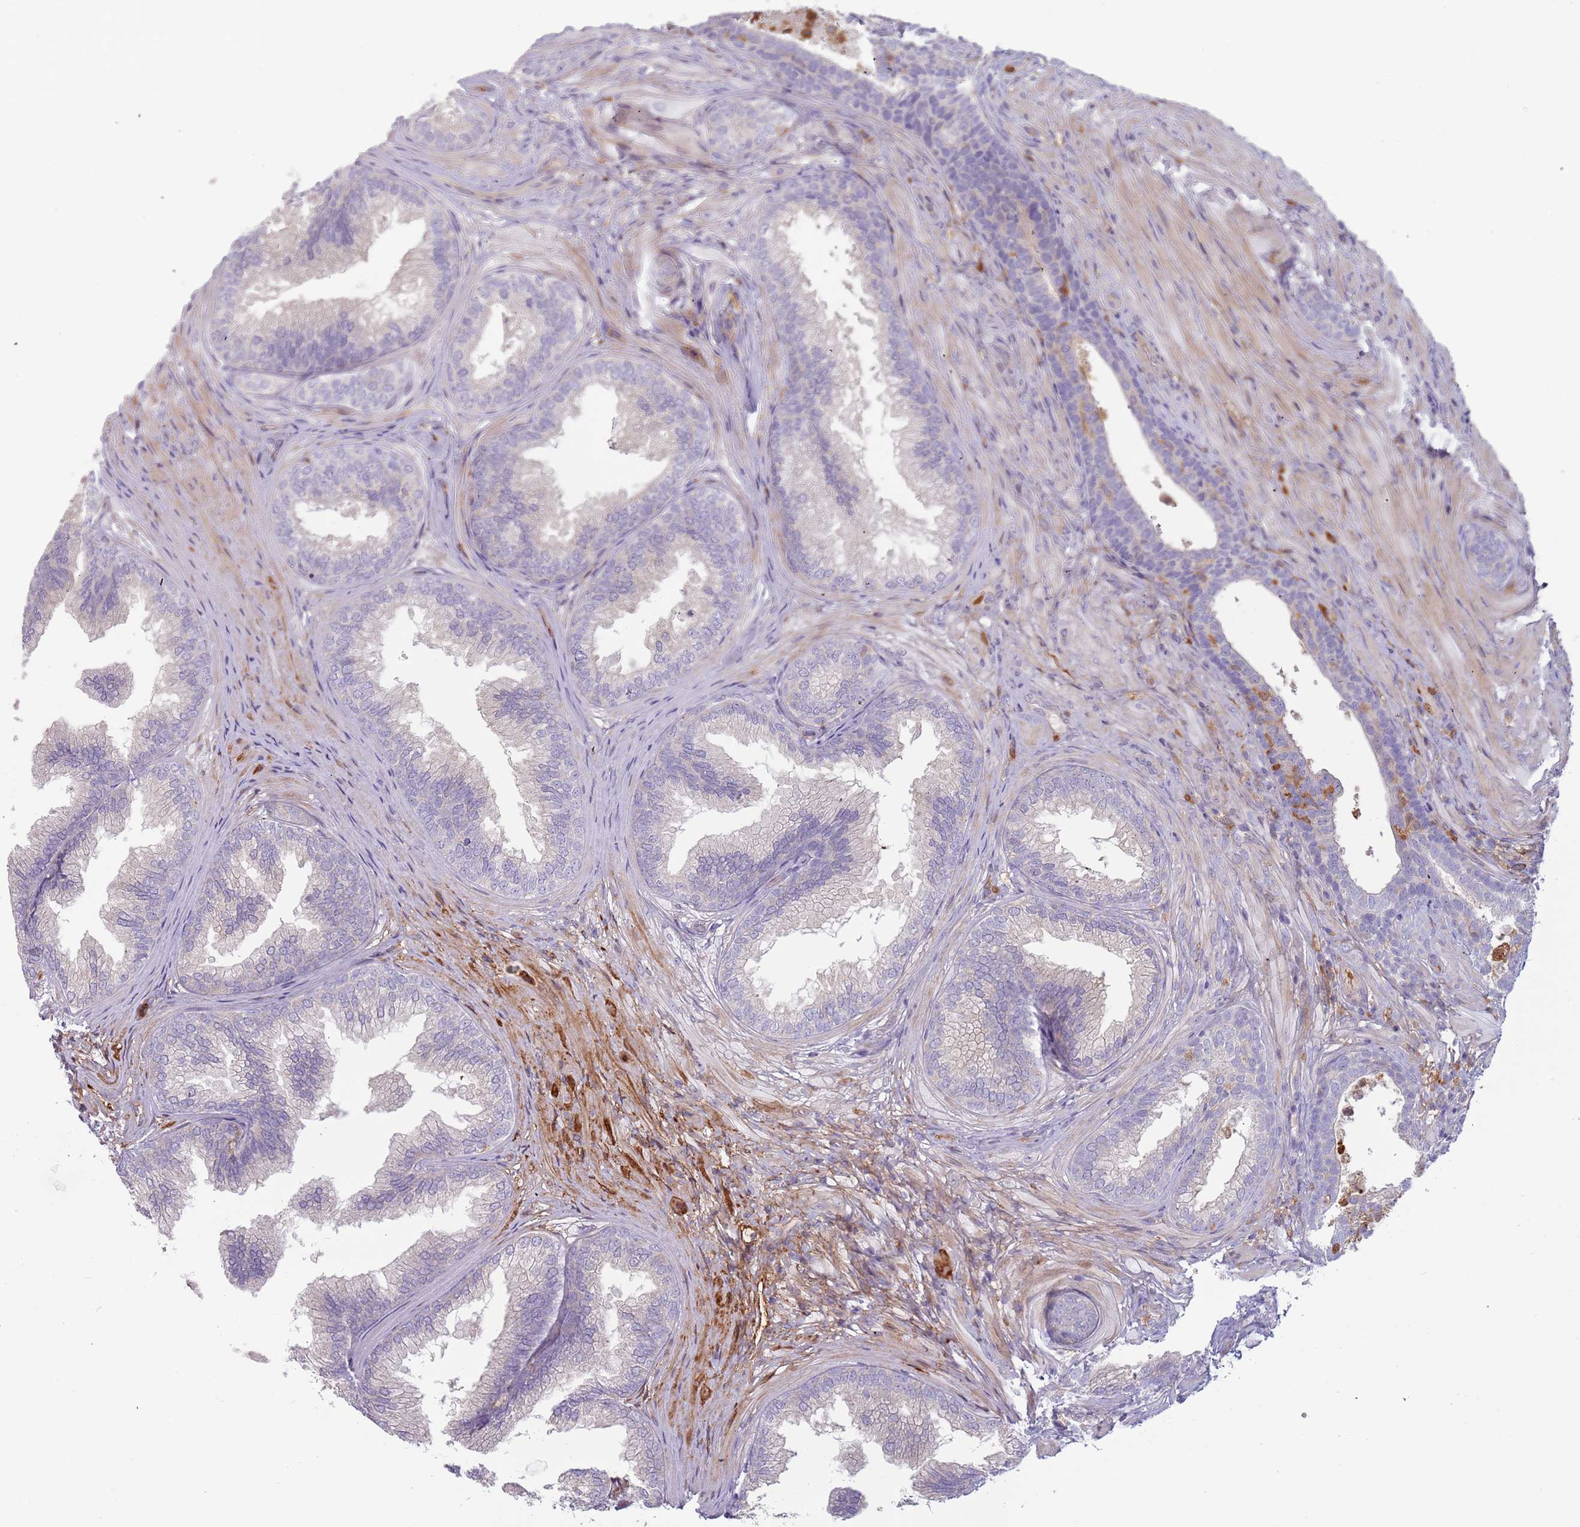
{"staining": {"intensity": "weak", "quantity": "<25%", "location": "cytoplasmic/membranous"}, "tissue": "prostate", "cell_type": "Glandular cells", "image_type": "normal", "snomed": [{"axis": "morphology", "description": "Normal tissue, NOS"}, {"axis": "topography", "description": "Prostate"}], "caption": "Immunohistochemical staining of normal human prostate exhibits no significant staining in glandular cells. (Immunohistochemistry, brightfield microscopy, high magnification).", "gene": "NADK", "patient": {"sex": "male", "age": 76}}